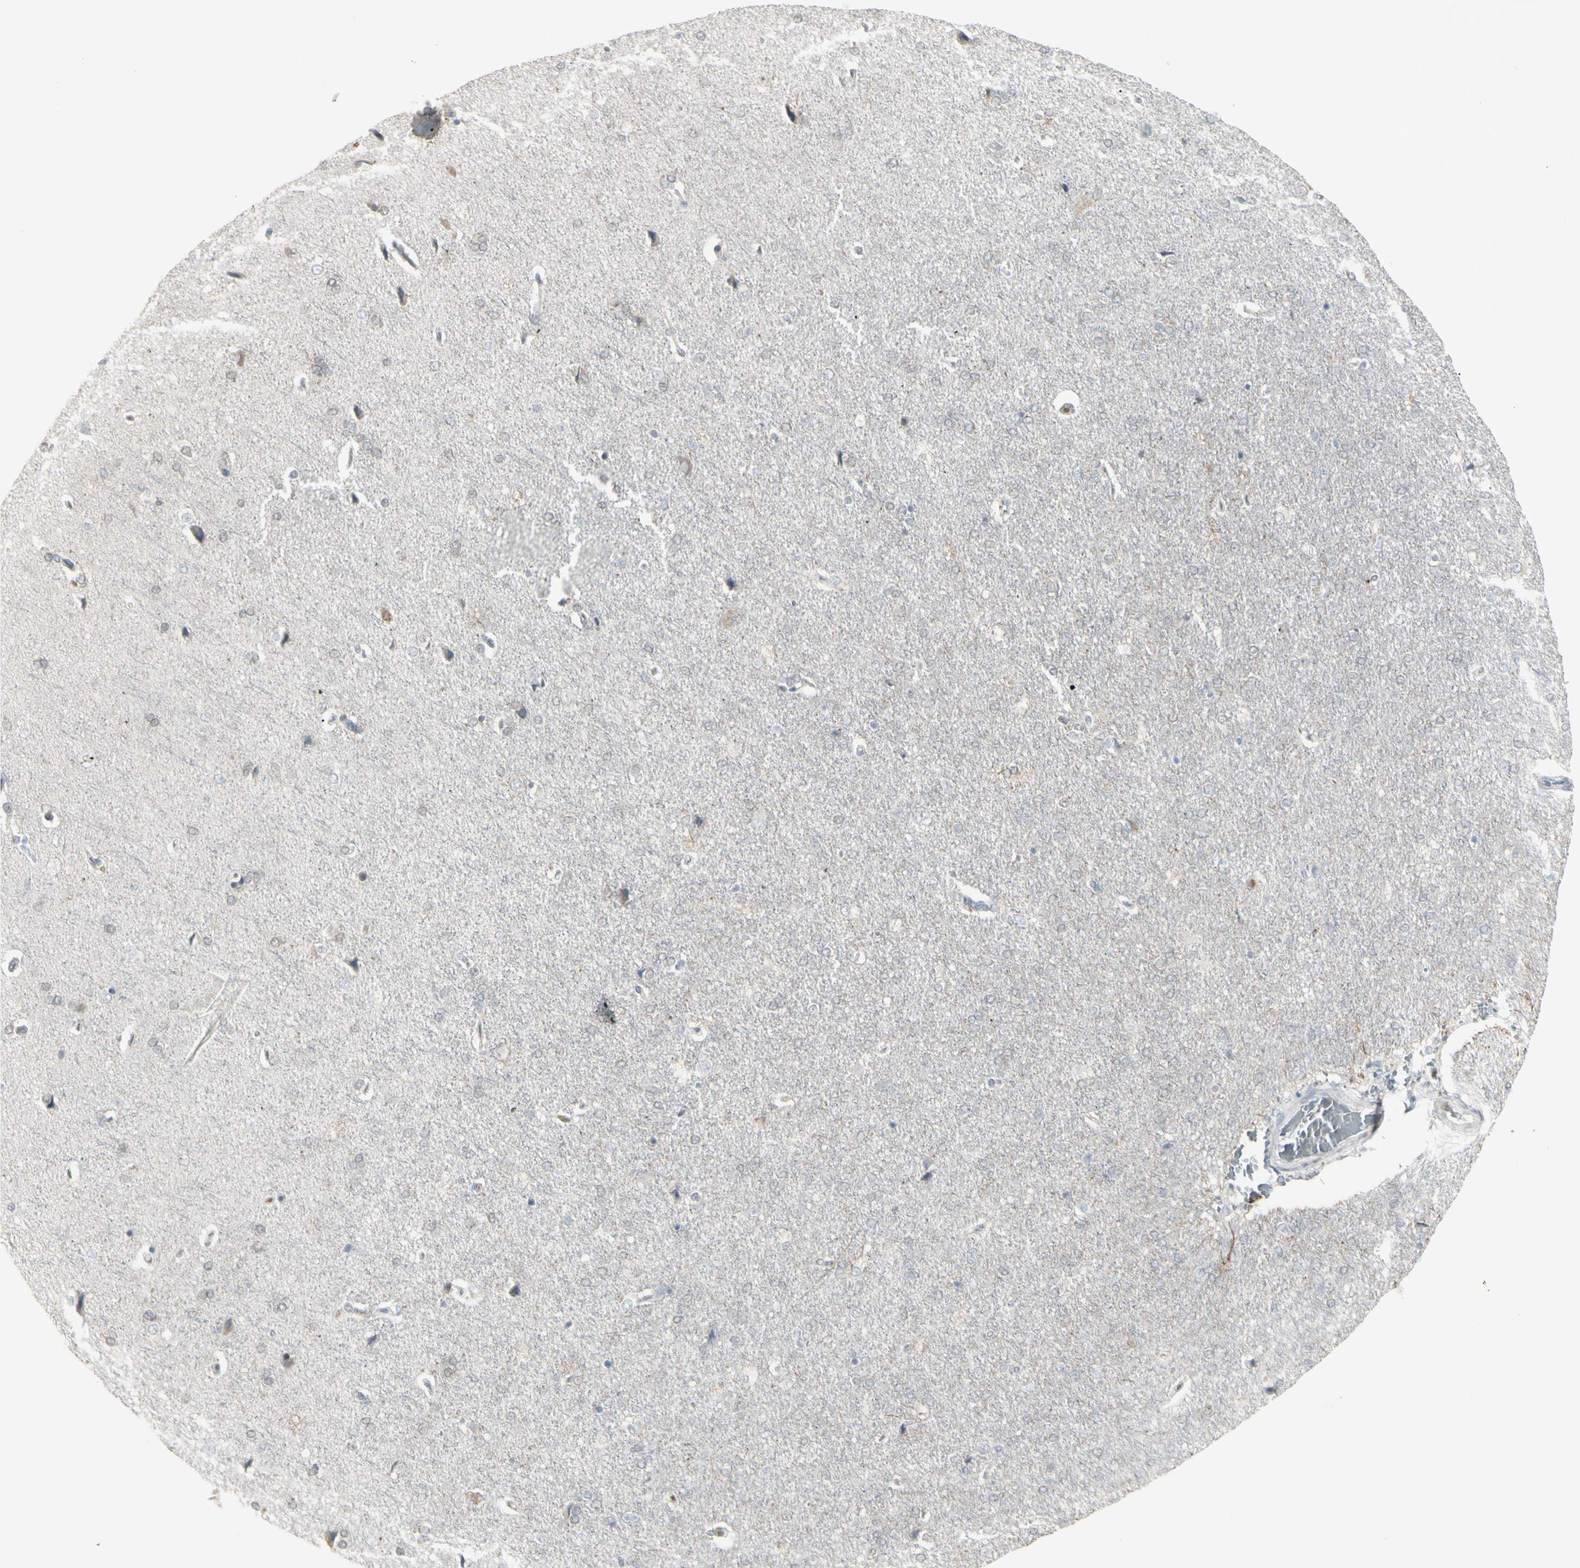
{"staining": {"intensity": "negative", "quantity": "none", "location": "none"}, "tissue": "cerebral cortex", "cell_type": "Endothelial cells", "image_type": "normal", "snomed": [{"axis": "morphology", "description": "Normal tissue, NOS"}, {"axis": "topography", "description": "Cerebral cortex"}], "caption": "DAB (3,3'-diaminobenzidine) immunohistochemical staining of benign cerebral cortex exhibits no significant staining in endothelial cells.", "gene": "PIAS4", "patient": {"sex": "male", "age": 62}}